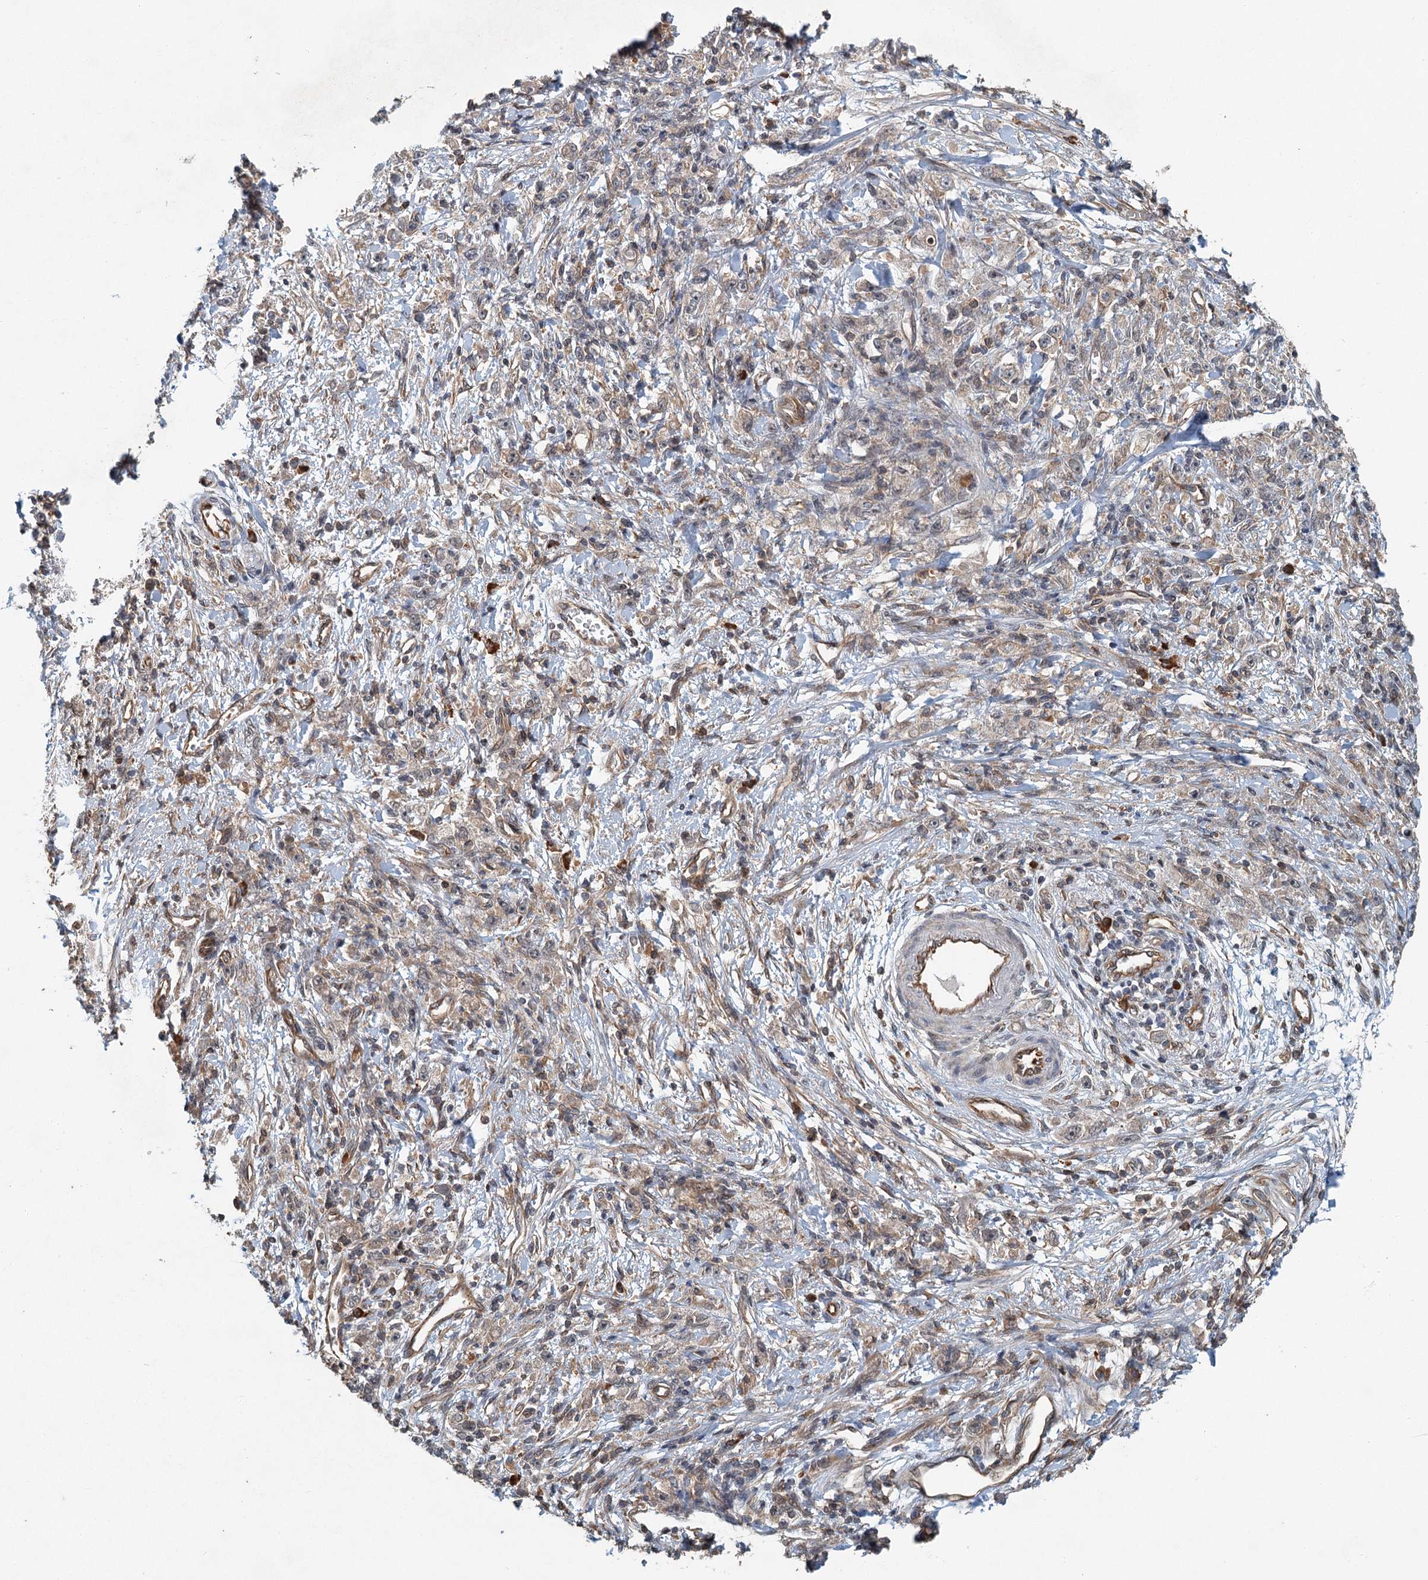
{"staining": {"intensity": "weak", "quantity": "<25%", "location": "cytoplasmic/membranous"}, "tissue": "stomach cancer", "cell_type": "Tumor cells", "image_type": "cancer", "snomed": [{"axis": "morphology", "description": "Adenocarcinoma, NOS"}, {"axis": "topography", "description": "Stomach"}], "caption": "High power microscopy image of an immunohistochemistry photomicrograph of stomach adenocarcinoma, revealing no significant expression in tumor cells.", "gene": "ZNF527", "patient": {"sex": "female", "age": 59}}